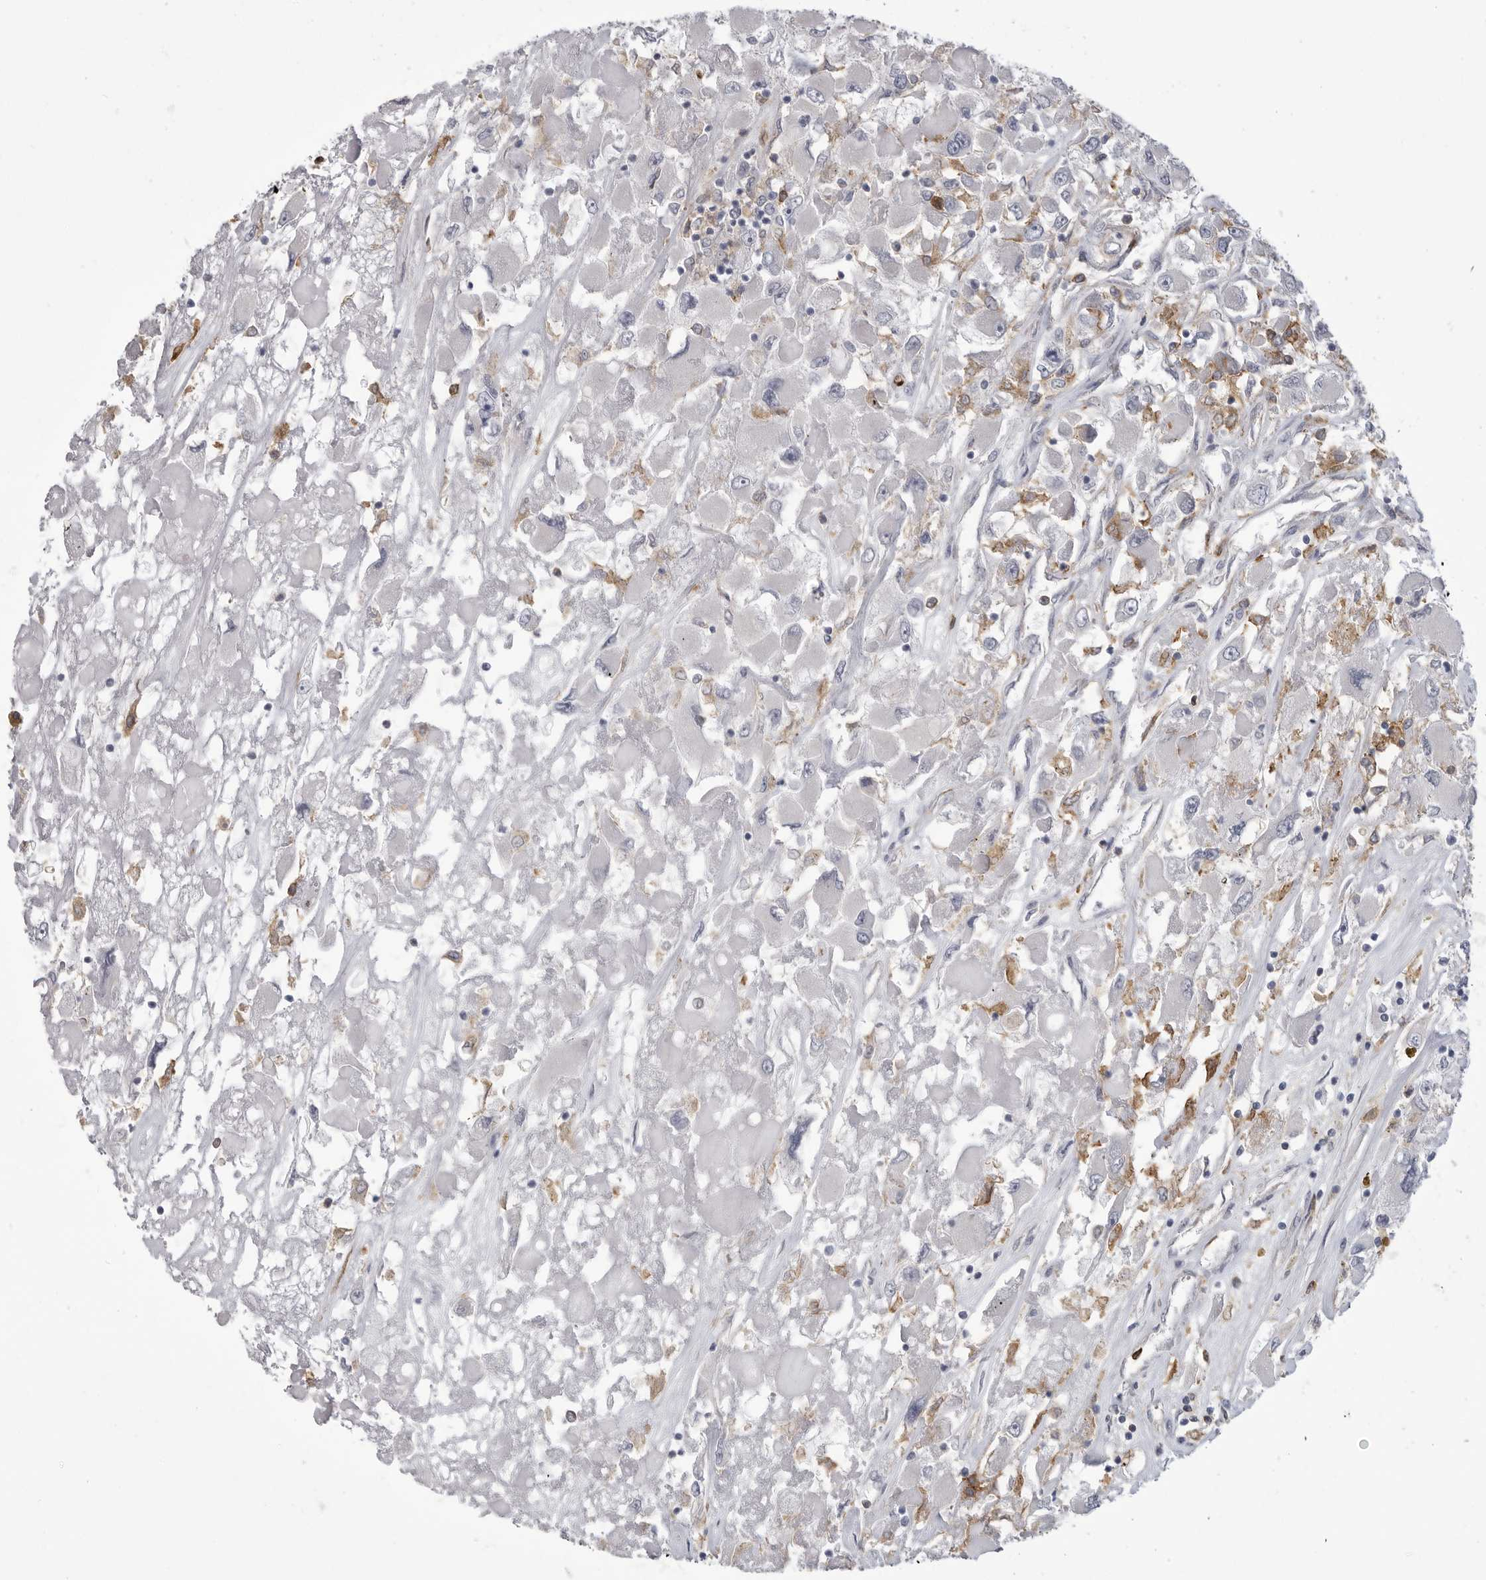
{"staining": {"intensity": "negative", "quantity": "none", "location": "none"}, "tissue": "renal cancer", "cell_type": "Tumor cells", "image_type": "cancer", "snomed": [{"axis": "morphology", "description": "Adenocarcinoma, NOS"}, {"axis": "topography", "description": "Kidney"}], "caption": "Tumor cells show no significant protein positivity in renal adenocarcinoma. (Immunohistochemistry (ihc), brightfield microscopy, high magnification).", "gene": "SIGLEC10", "patient": {"sex": "female", "age": 52}}